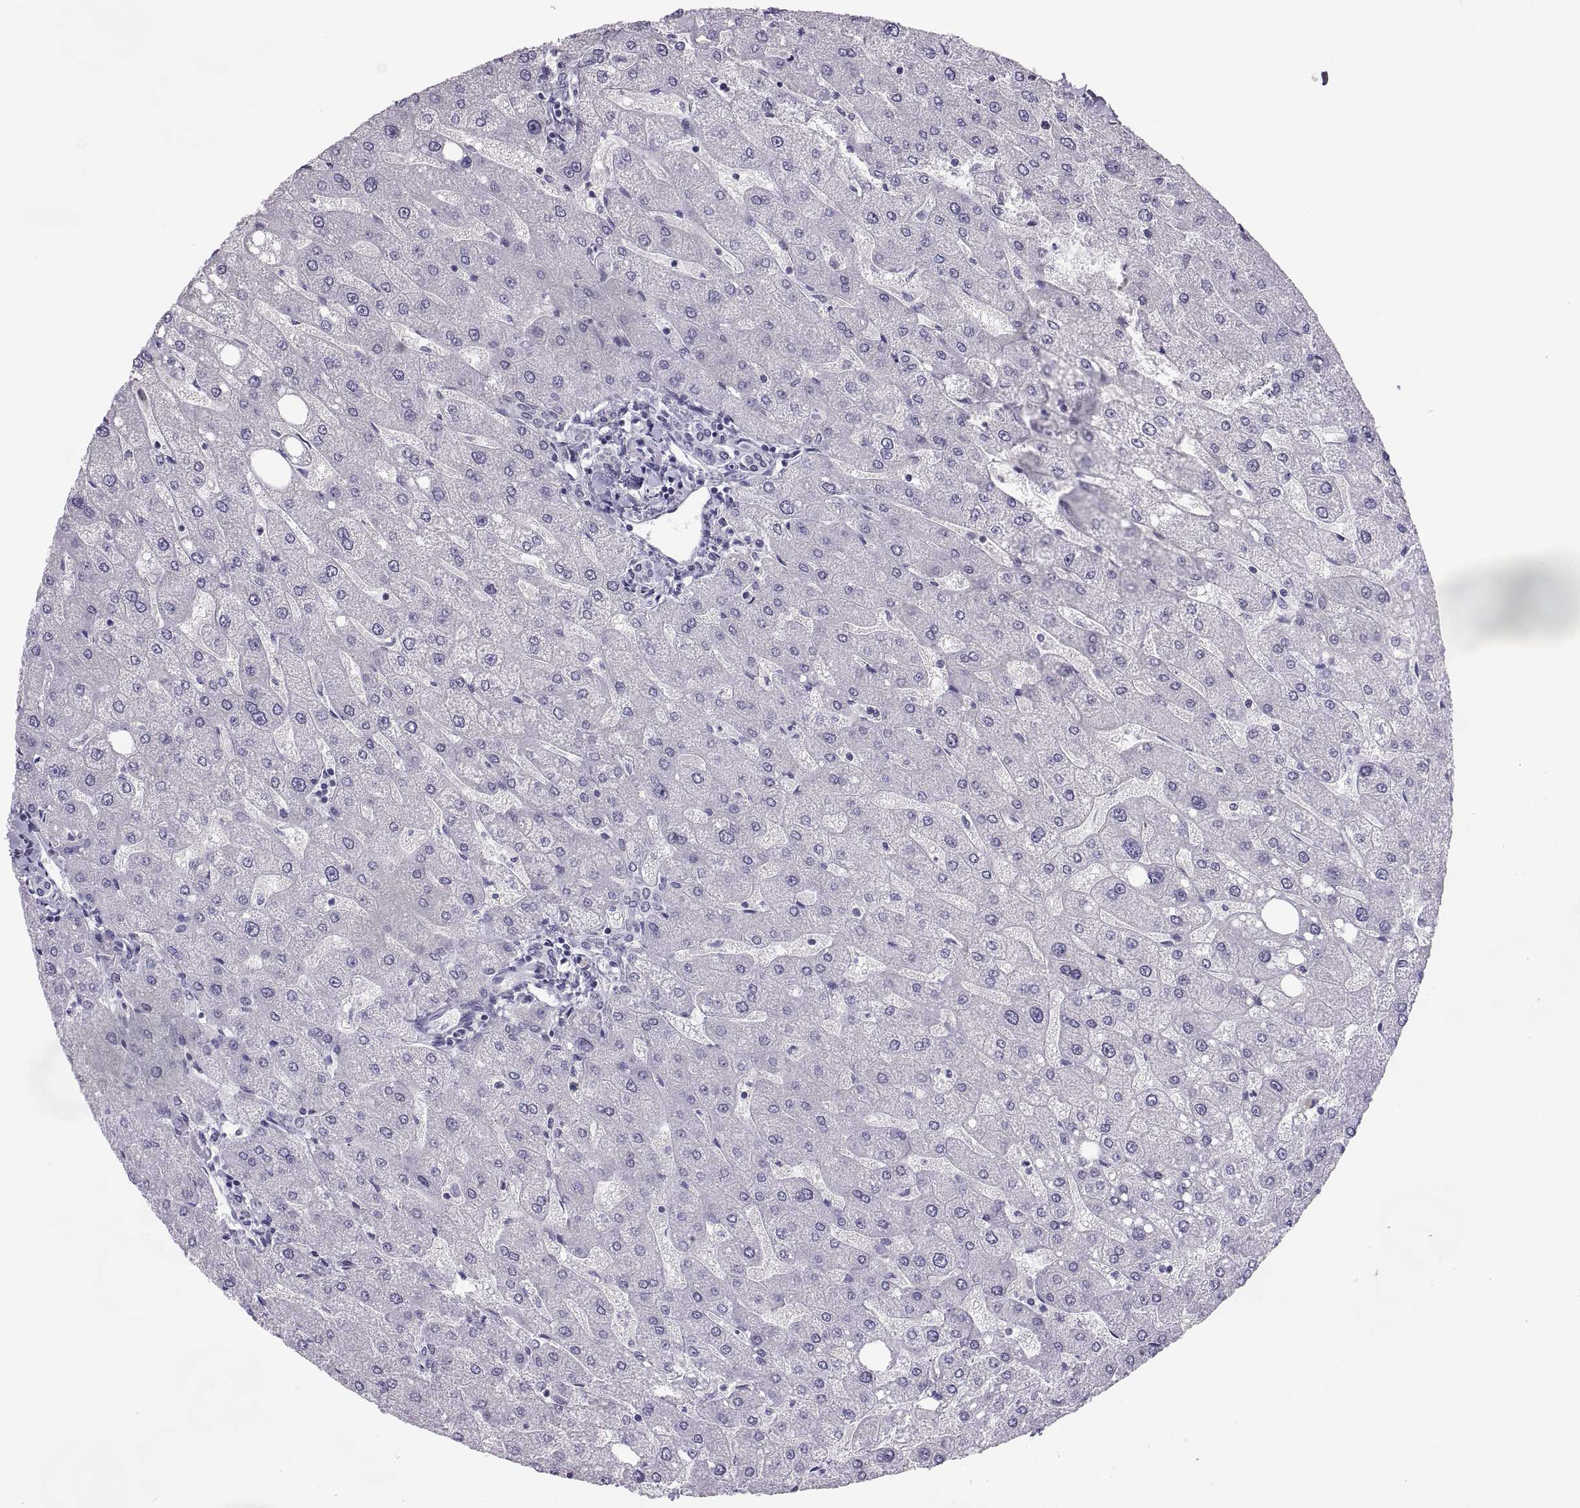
{"staining": {"intensity": "negative", "quantity": "none", "location": "none"}, "tissue": "liver", "cell_type": "Cholangiocytes", "image_type": "normal", "snomed": [{"axis": "morphology", "description": "Normal tissue, NOS"}, {"axis": "topography", "description": "Liver"}], "caption": "The photomicrograph shows no significant expression in cholangiocytes of liver. The staining was performed using DAB to visualize the protein expression in brown, while the nuclei were stained in blue with hematoxylin (Magnification: 20x).", "gene": "CARTPT", "patient": {"sex": "male", "age": 67}}